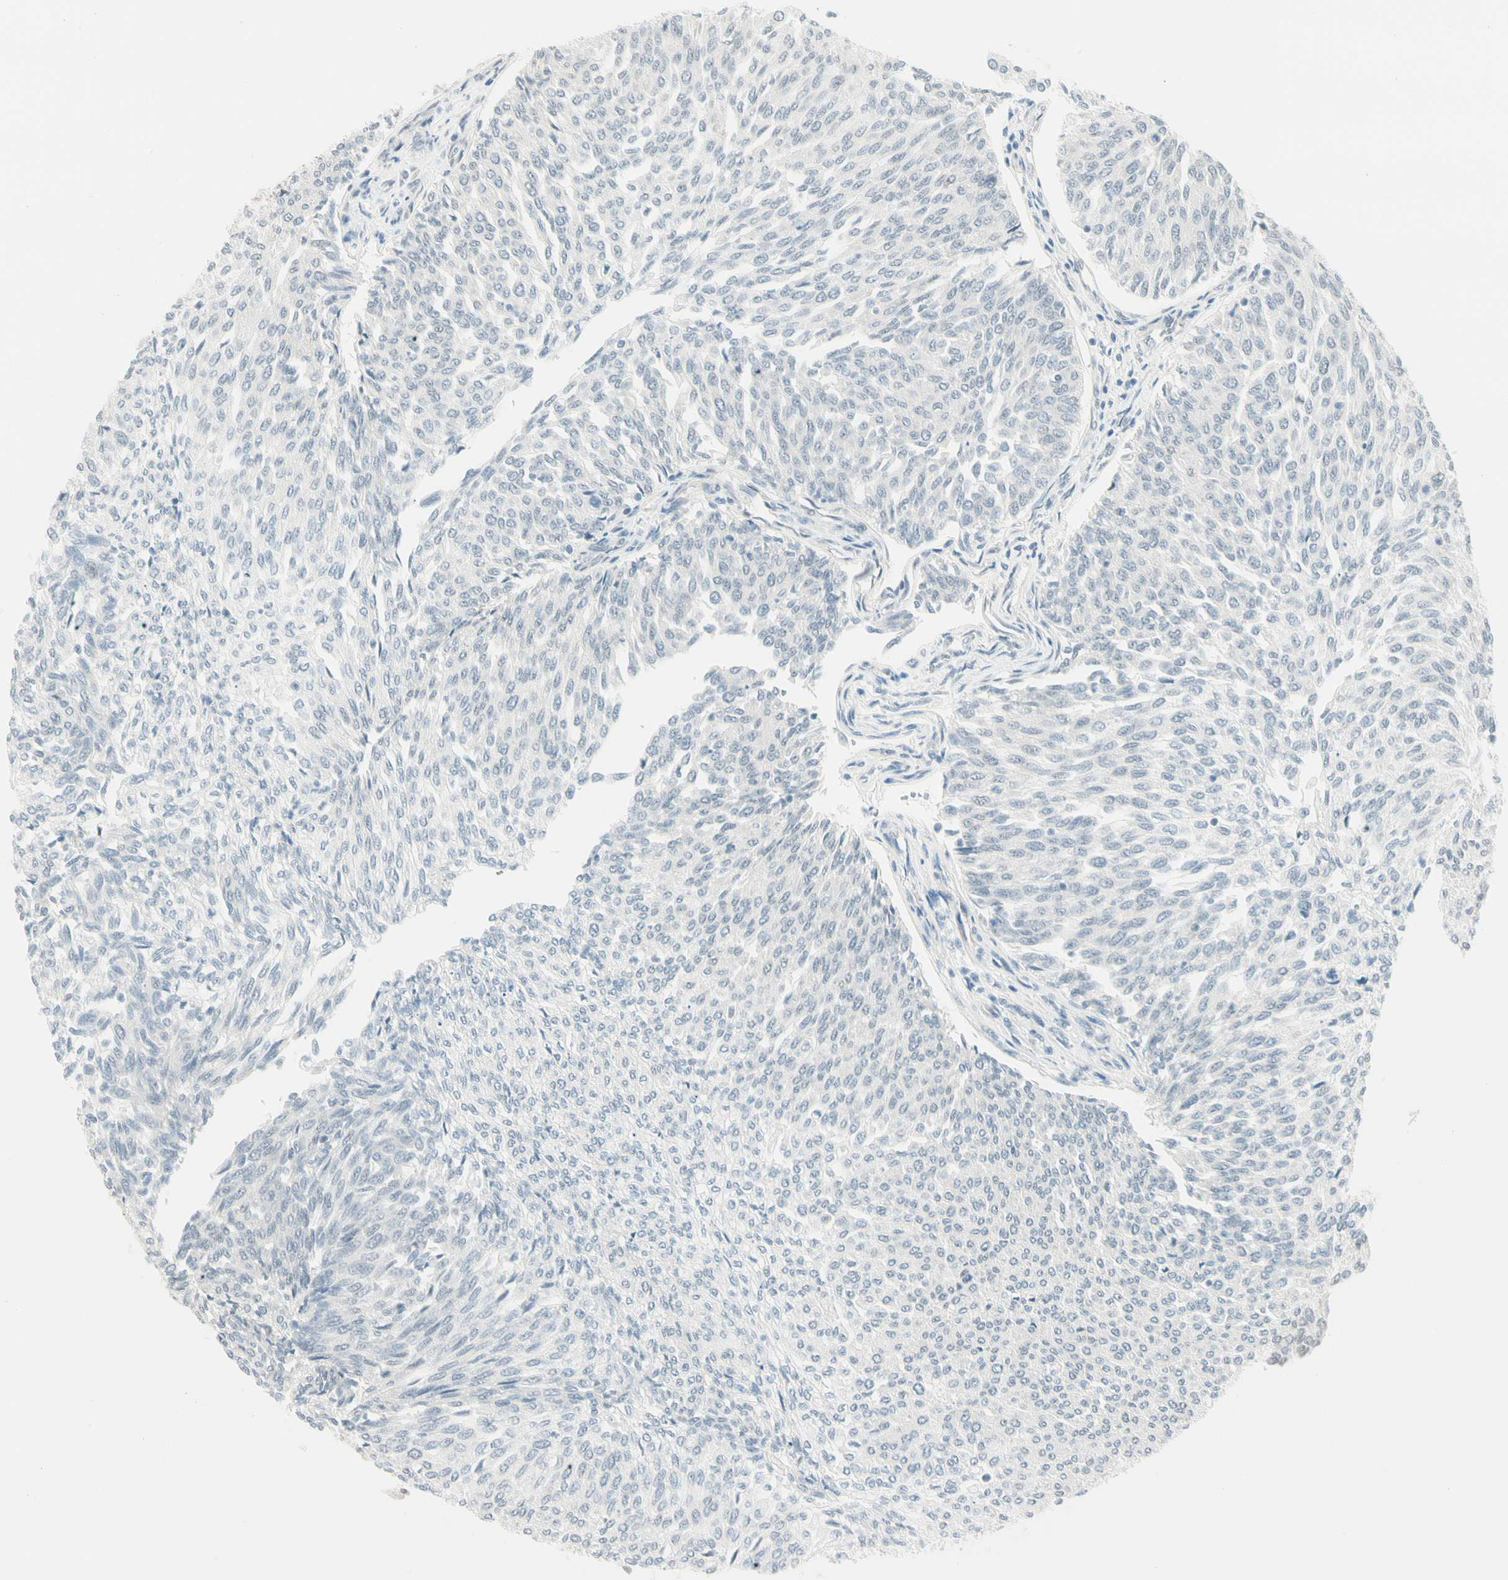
{"staining": {"intensity": "negative", "quantity": "none", "location": "none"}, "tissue": "urothelial cancer", "cell_type": "Tumor cells", "image_type": "cancer", "snomed": [{"axis": "morphology", "description": "Urothelial carcinoma, Low grade"}, {"axis": "topography", "description": "Urinary bladder"}], "caption": "This is an immunohistochemistry photomicrograph of urothelial carcinoma (low-grade). There is no positivity in tumor cells.", "gene": "ASPN", "patient": {"sex": "female", "age": 79}}